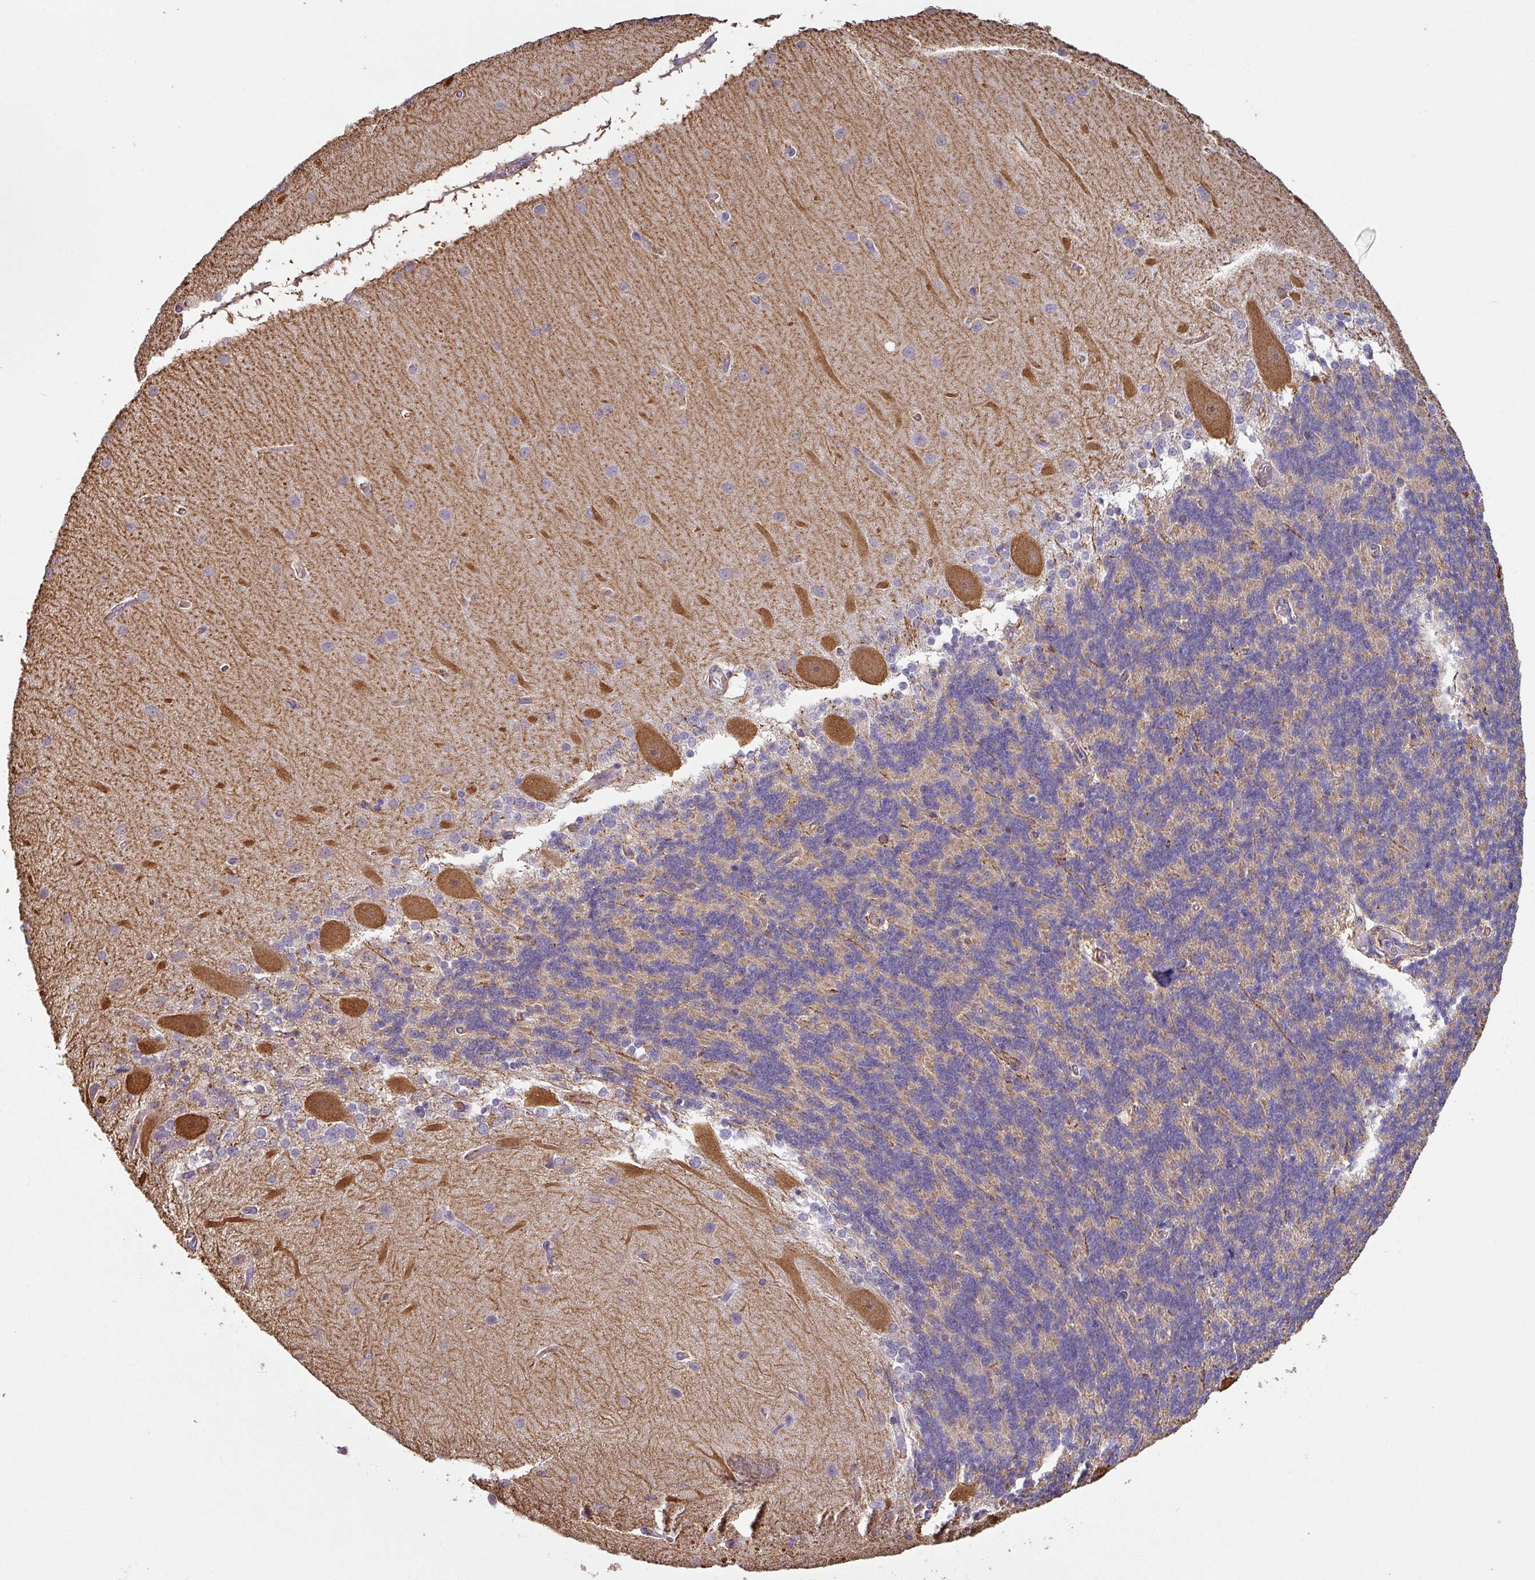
{"staining": {"intensity": "moderate", "quantity": "25%-75%", "location": "cytoplasmic/membranous"}, "tissue": "cerebellum", "cell_type": "Cells in granular layer", "image_type": "normal", "snomed": [{"axis": "morphology", "description": "Normal tissue, NOS"}, {"axis": "topography", "description": "Cerebellum"}], "caption": "Immunohistochemical staining of unremarkable cerebellum reveals 25%-75% levels of moderate cytoplasmic/membranous protein staining in approximately 25%-75% of cells in granular layer. (brown staining indicates protein expression, while blue staining denotes nuclei).", "gene": "ZNF280C", "patient": {"sex": "female", "age": 54}}